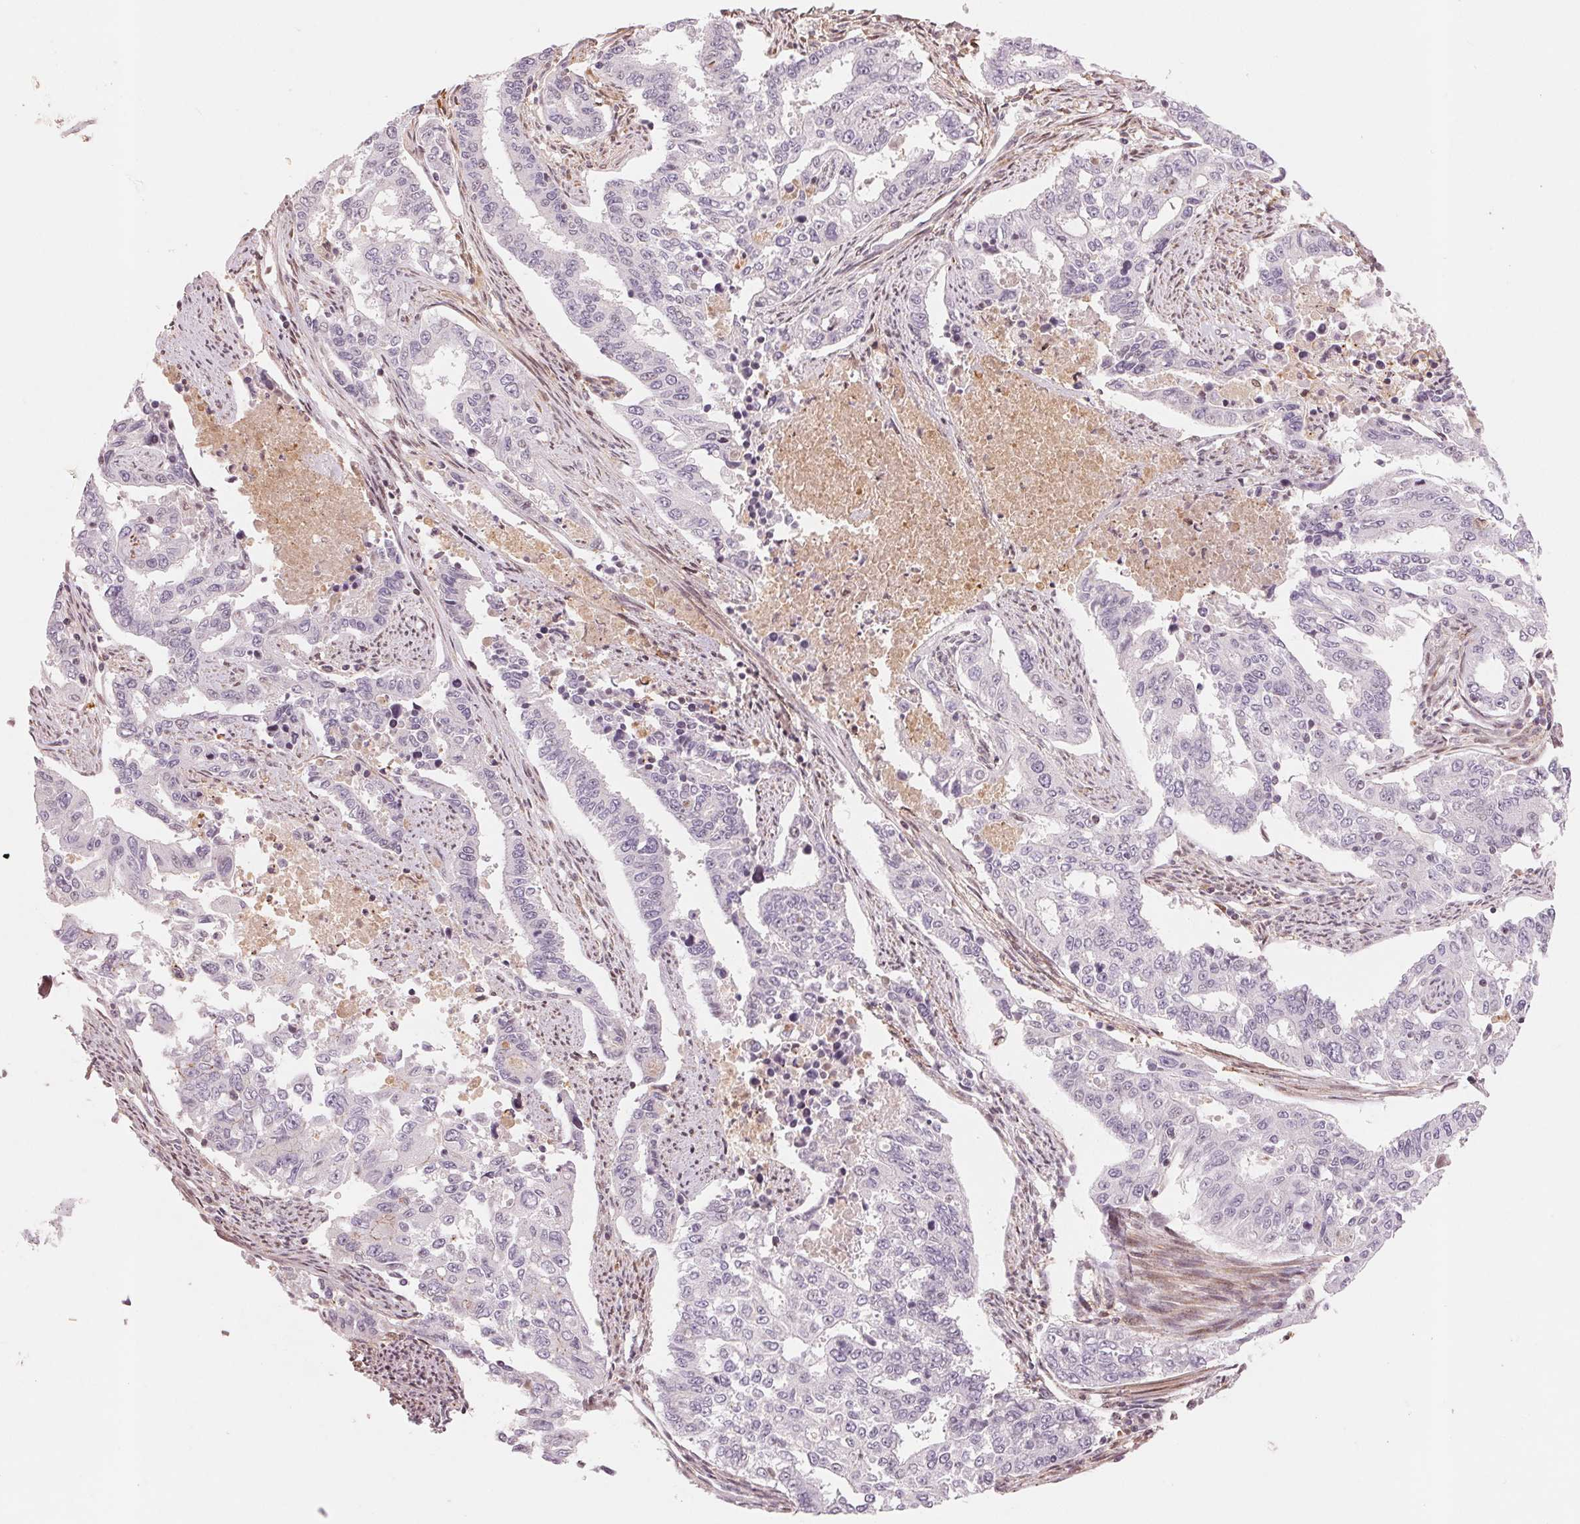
{"staining": {"intensity": "negative", "quantity": "none", "location": "none"}, "tissue": "endometrial cancer", "cell_type": "Tumor cells", "image_type": "cancer", "snomed": [{"axis": "morphology", "description": "Adenocarcinoma, NOS"}, {"axis": "topography", "description": "Uterus"}], "caption": "DAB (3,3'-diaminobenzidine) immunohistochemical staining of human endometrial cancer displays no significant expression in tumor cells. (Brightfield microscopy of DAB (3,3'-diaminobenzidine) IHC at high magnification).", "gene": "SLC17A4", "patient": {"sex": "female", "age": 59}}